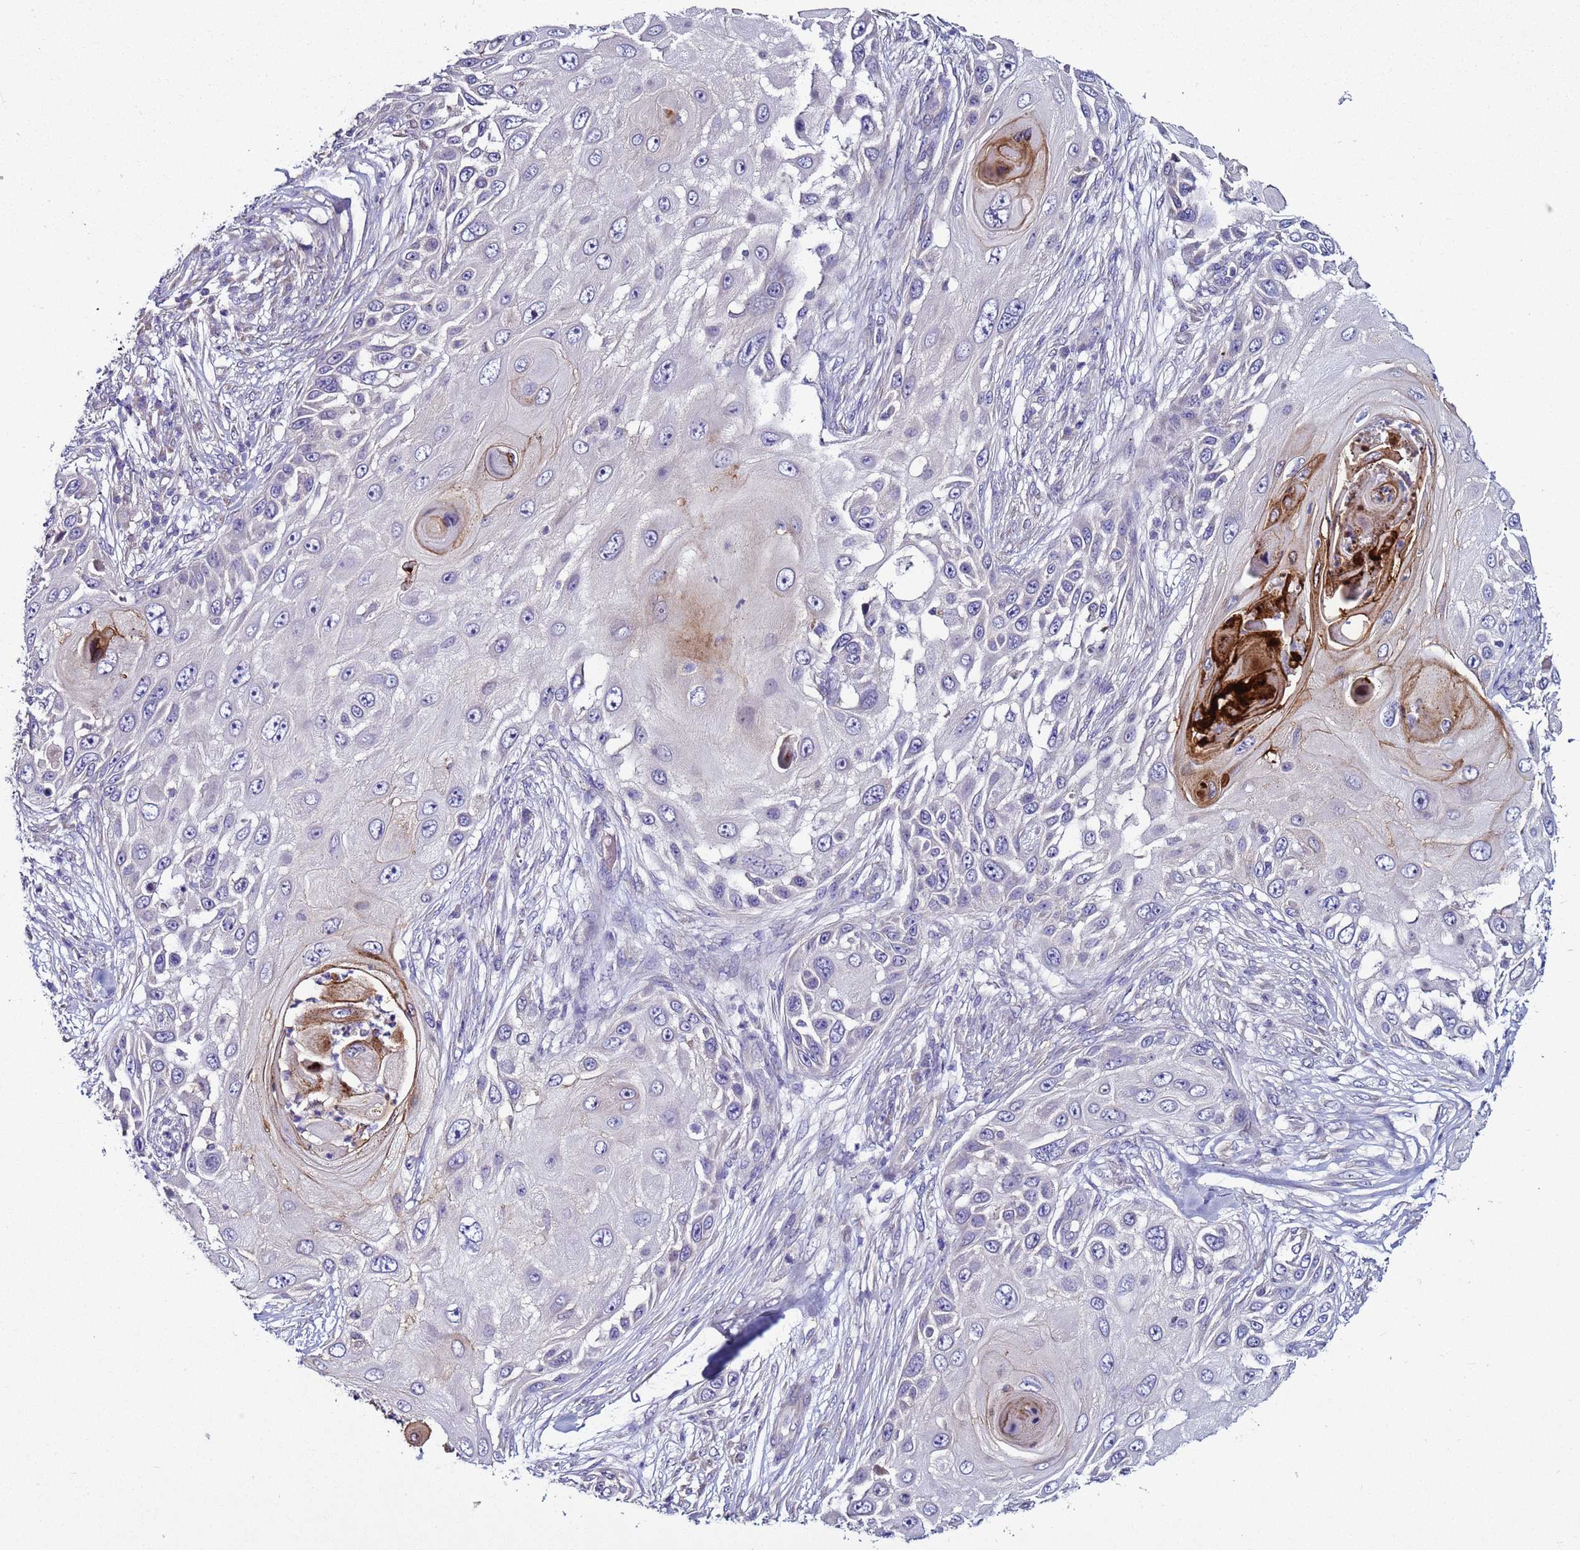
{"staining": {"intensity": "negative", "quantity": "none", "location": "none"}, "tissue": "skin cancer", "cell_type": "Tumor cells", "image_type": "cancer", "snomed": [{"axis": "morphology", "description": "Squamous cell carcinoma, NOS"}, {"axis": "topography", "description": "Skin"}], "caption": "Tumor cells are negative for protein expression in human squamous cell carcinoma (skin).", "gene": "RABL2B", "patient": {"sex": "female", "age": 44}}